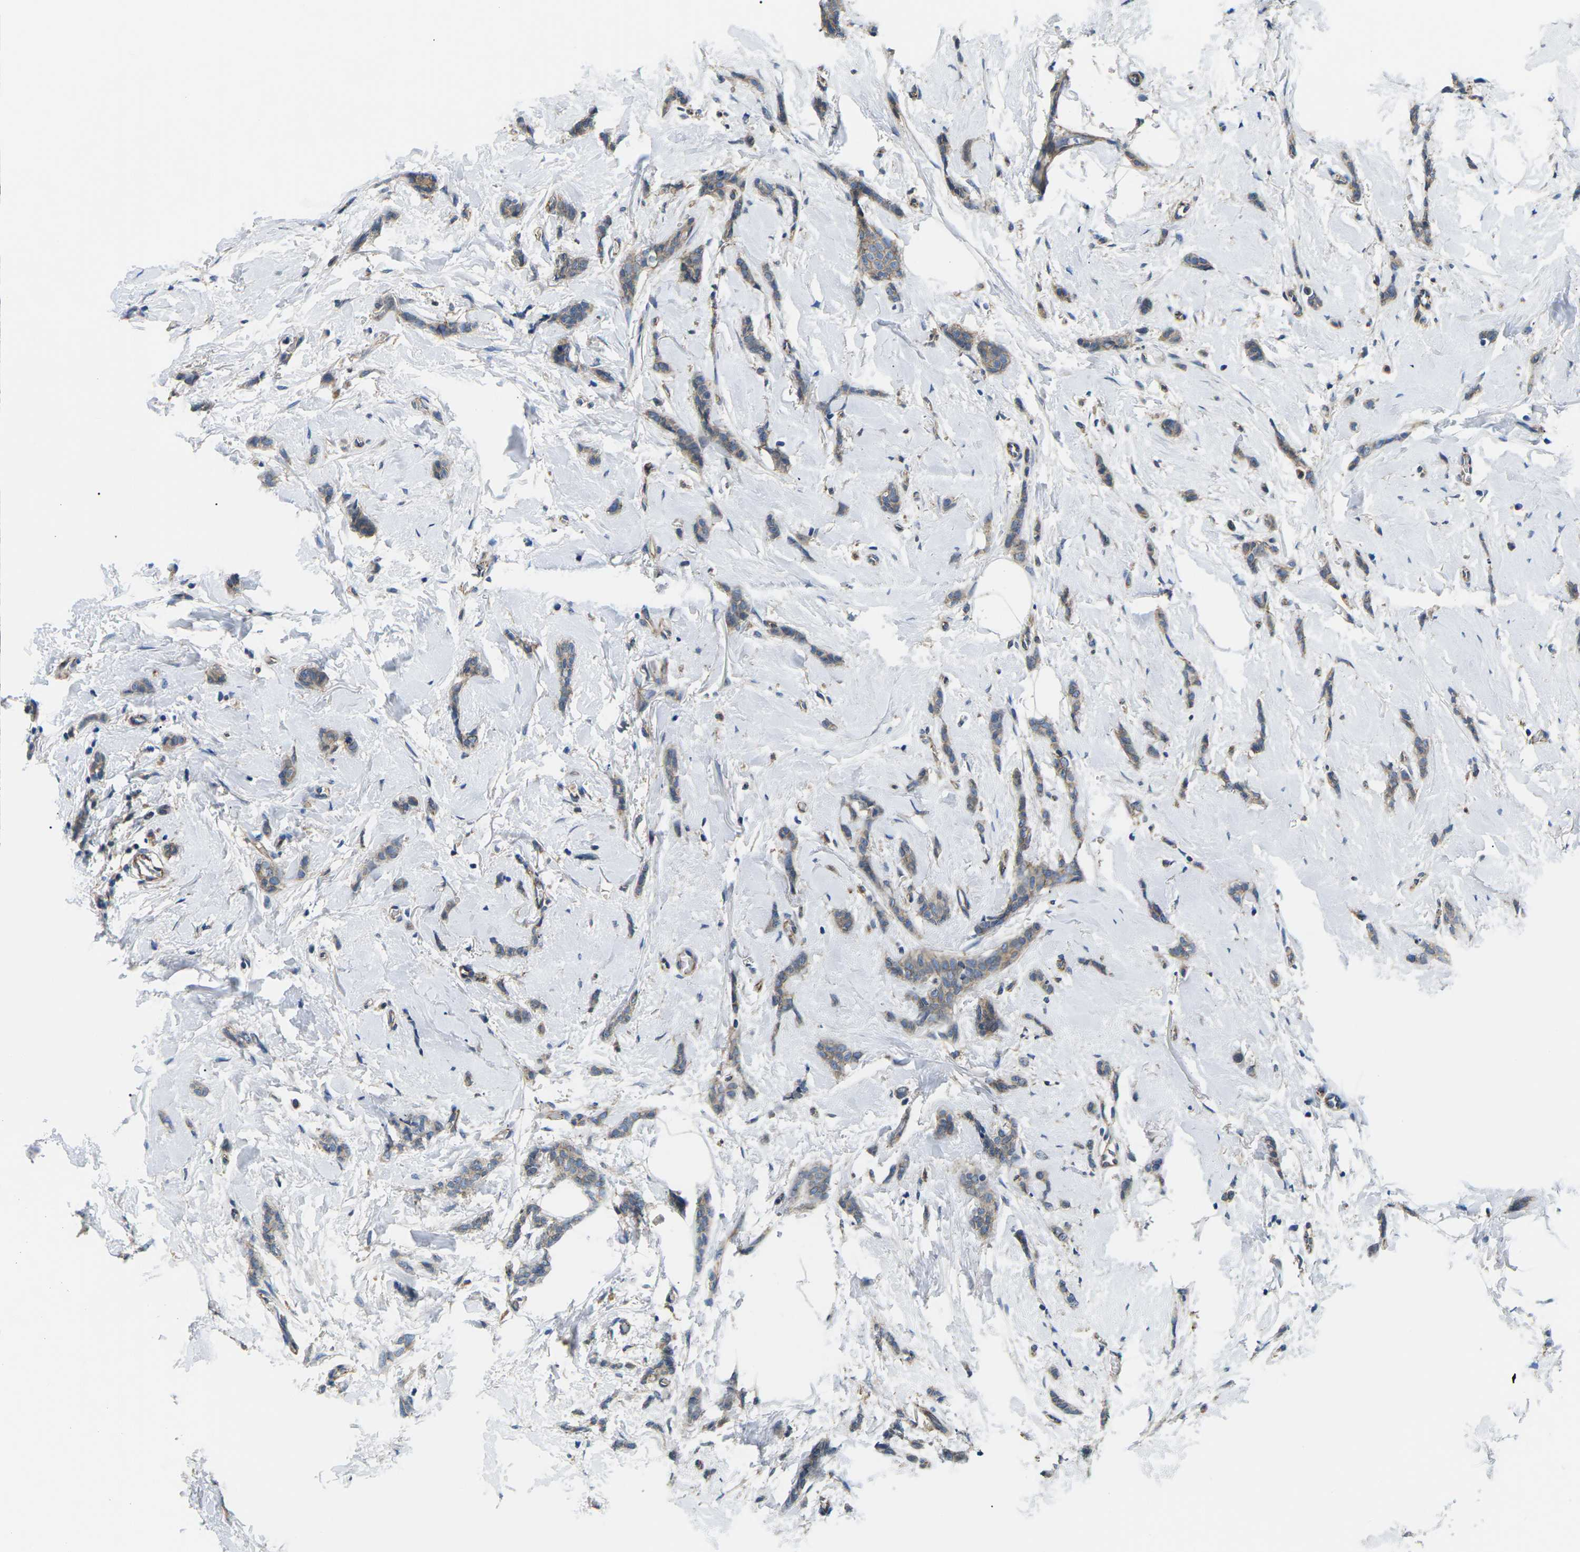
{"staining": {"intensity": "moderate", "quantity": ">75%", "location": "cytoplasmic/membranous"}, "tissue": "breast cancer", "cell_type": "Tumor cells", "image_type": "cancer", "snomed": [{"axis": "morphology", "description": "Lobular carcinoma"}, {"axis": "topography", "description": "Skin"}, {"axis": "topography", "description": "Breast"}], "caption": "DAB immunohistochemical staining of breast cancer (lobular carcinoma) displays moderate cytoplasmic/membranous protein staining in approximately >75% of tumor cells. (DAB (3,3'-diaminobenzidine) IHC, brown staining for protein, blue staining for nuclei).", "gene": "CTNND1", "patient": {"sex": "female", "age": 46}}